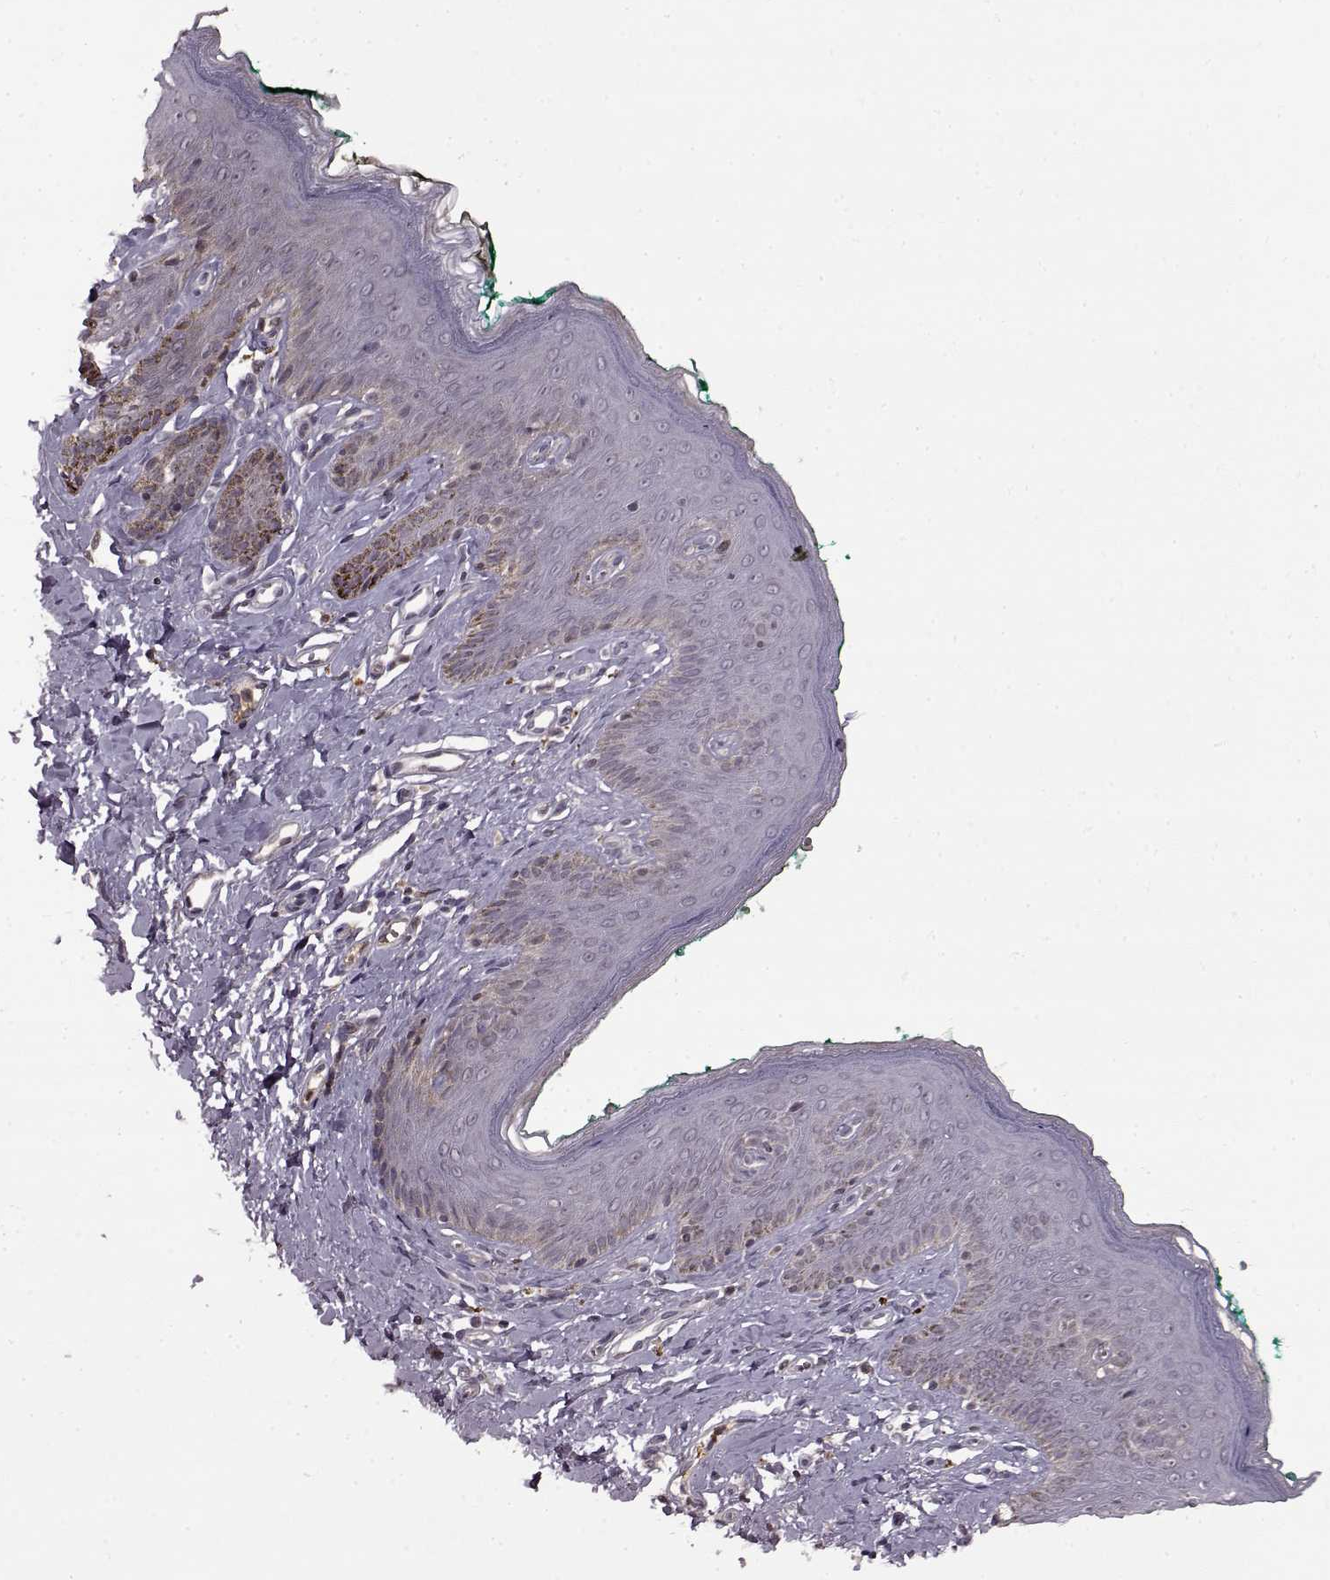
{"staining": {"intensity": "negative", "quantity": "none", "location": "none"}, "tissue": "skin", "cell_type": "Epidermal cells", "image_type": "normal", "snomed": [{"axis": "morphology", "description": "Normal tissue, NOS"}, {"axis": "topography", "description": "Vulva"}], "caption": "Image shows no significant protein positivity in epidermal cells of benign skin.", "gene": "MAIP1", "patient": {"sex": "female", "age": 66}}